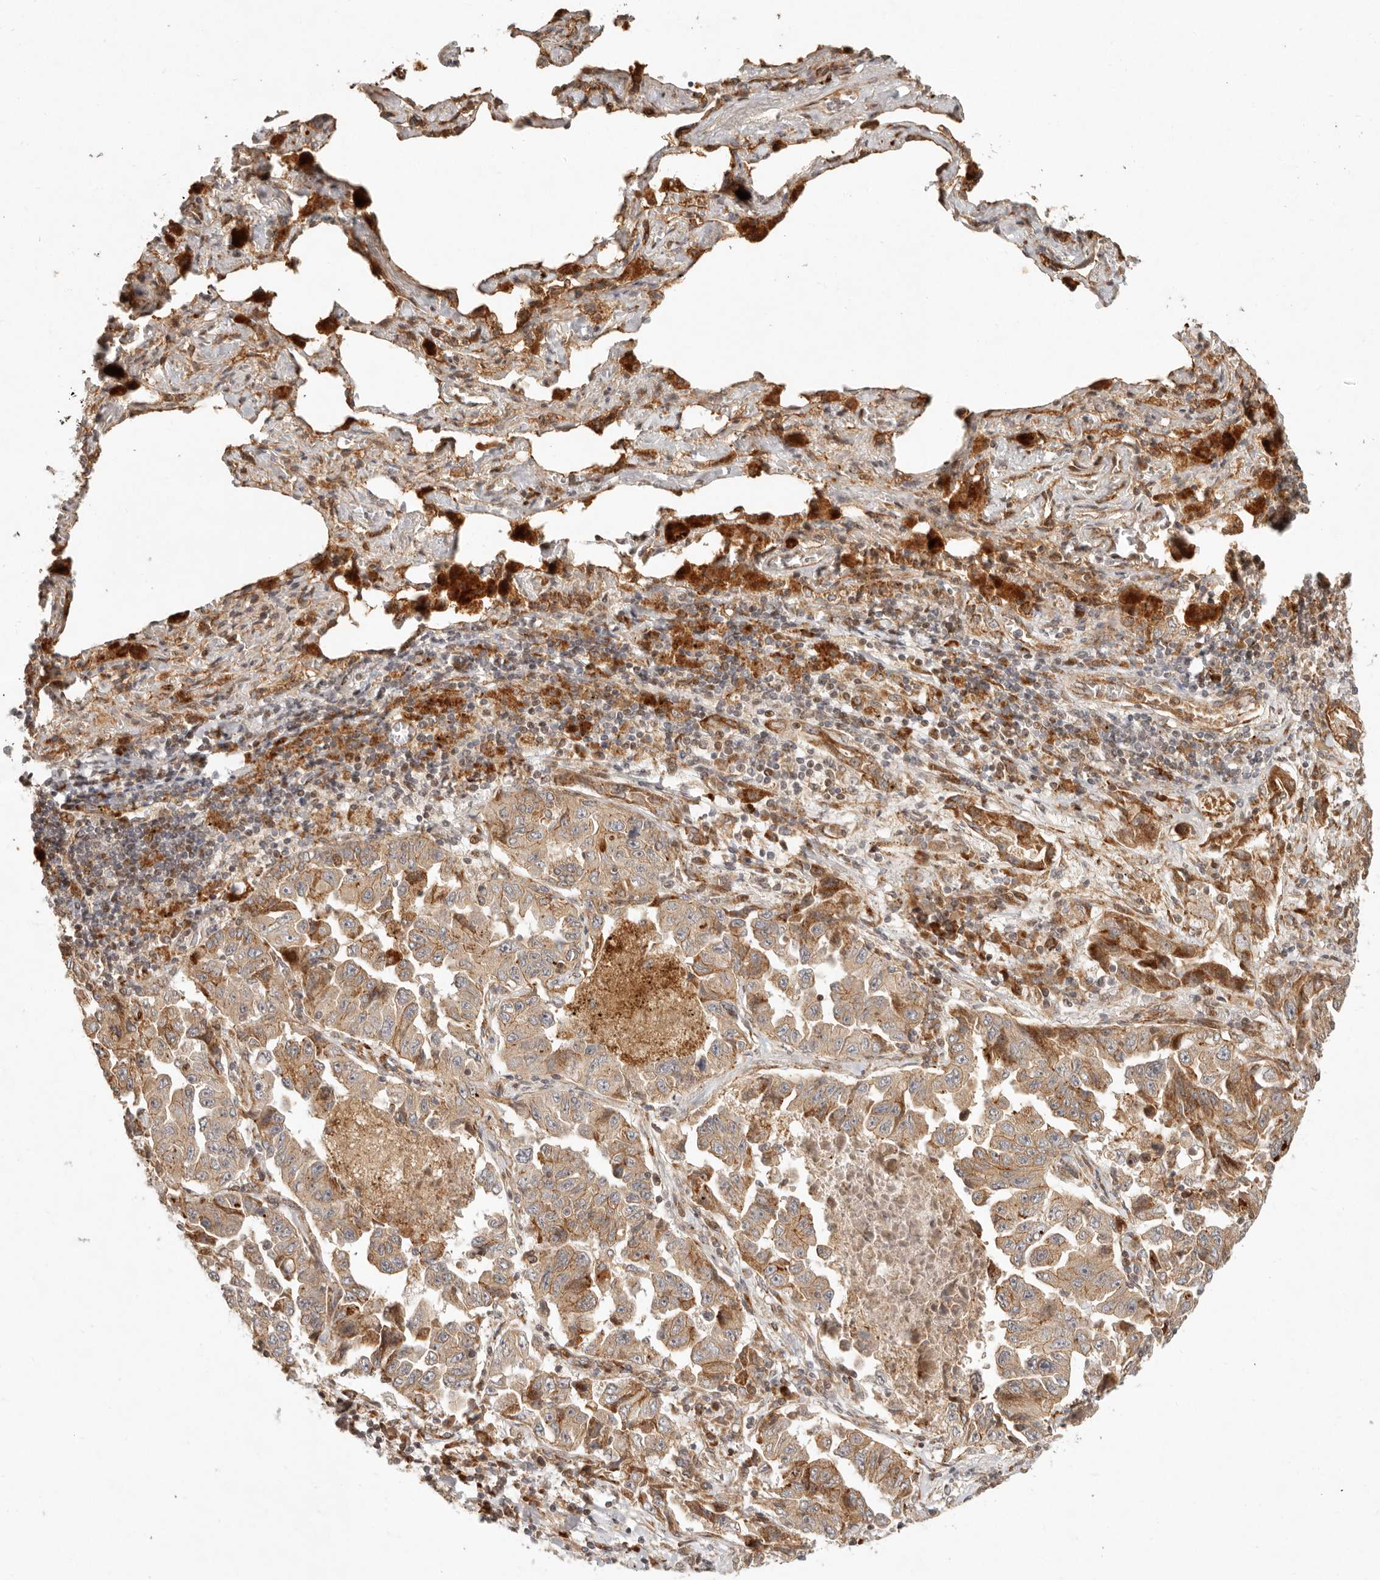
{"staining": {"intensity": "moderate", "quantity": ">75%", "location": "cytoplasmic/membranous"}, "tissue": "lung cancer", "cell_type": "Tumor cells", "image_type": "cancer", "snomed": [{"axis": "morphology", "description": "Adenocarcinoma, NOS"}, {"axis": "topography", "description": "Lung"}], "caption": "Moderate cytoplasmic/membranous expression is seen in about >75% of tumor cells in lung adenocarcinoma.", "gene": "KLHL38", "patient": {"sex": "female", "age": 51}}